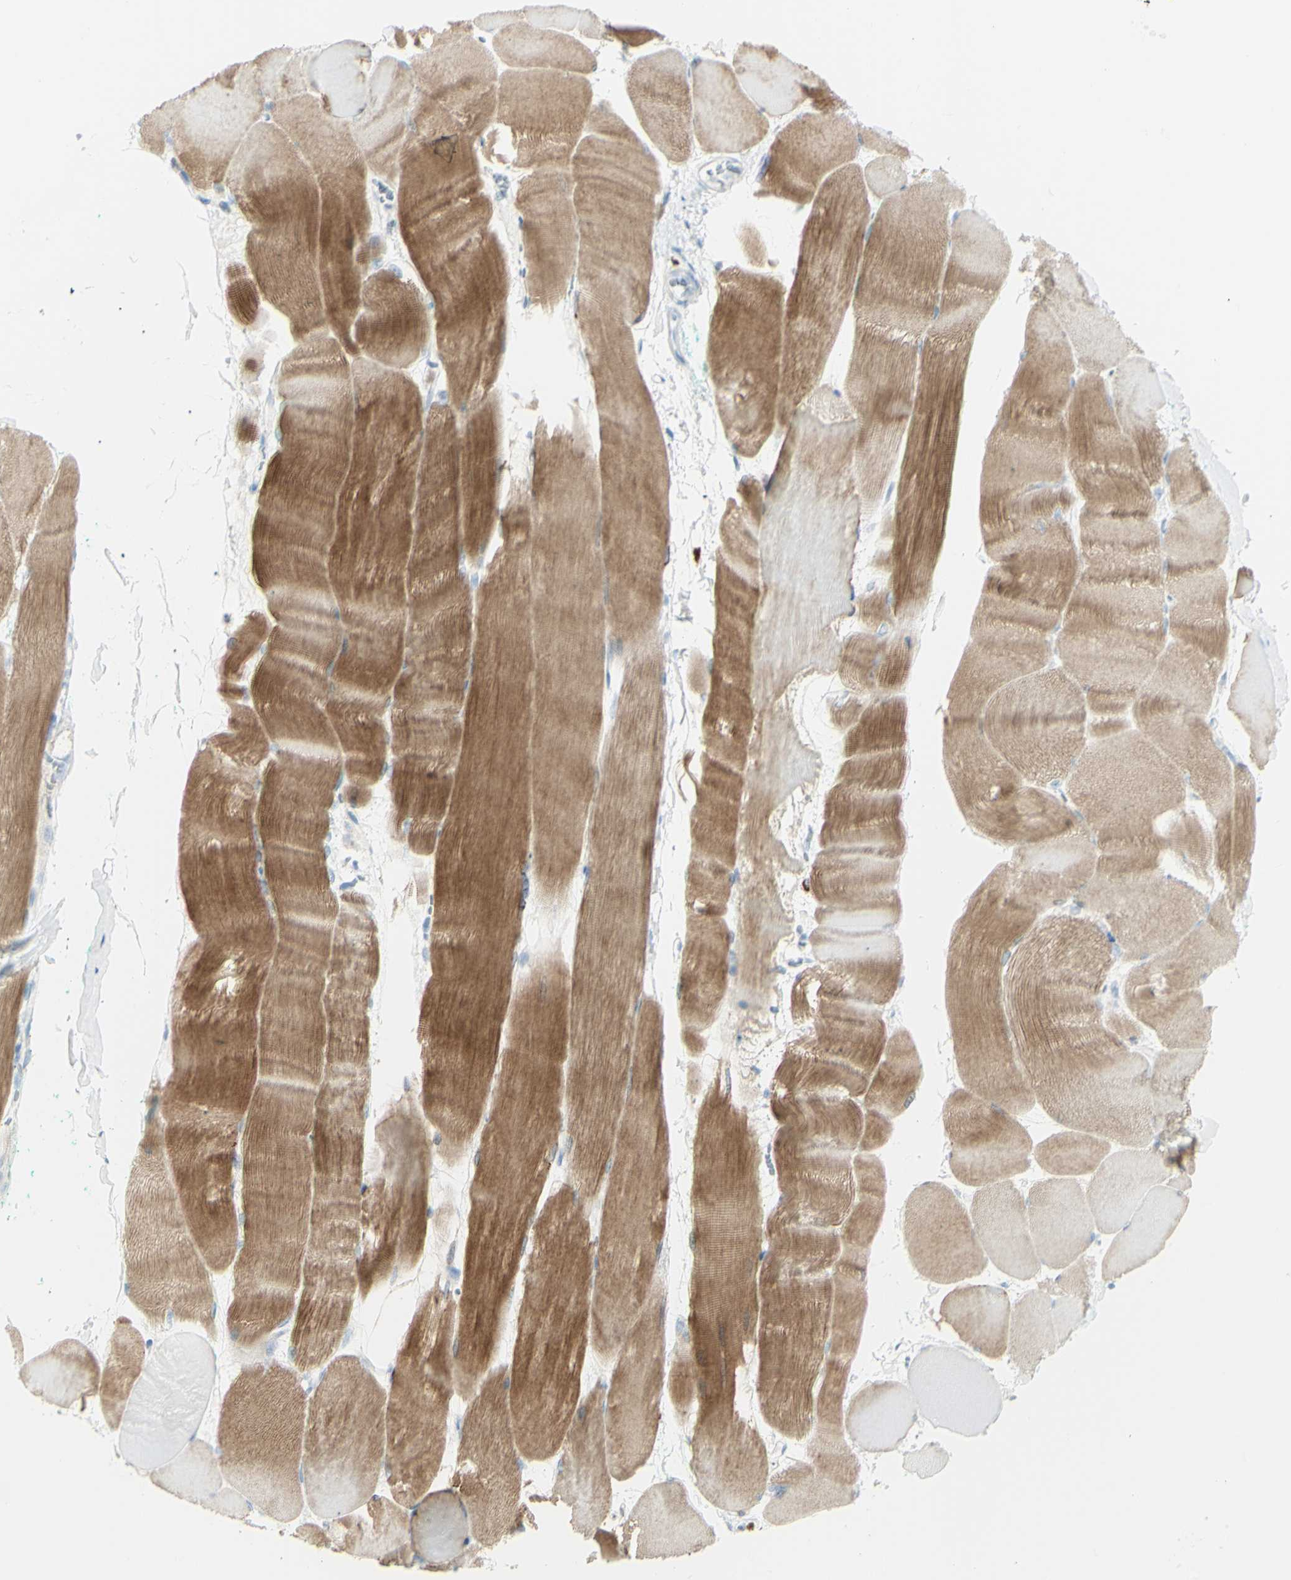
{"staining": {"intensity": "moderate", "quantity": ">75%", "location": "cytoplasmic/membranous"}, "tissue": "skeletal muscle", "cell_type": "Myocytes", "image_type": "normal", "snomed": [{"axis": "morphology", "description": "Normal tissue, NOS"}, {"axis": "morphology", "description": "Squamous cell carcinoma, NOS"}, {"axis": "topography", "description": "Skeletal muscle"}], "caption": "Immunohistochemical staining of normal skeletal muscle demonstrates medium levels of moderate cytoplasmic/membranous expression in approximately >75% of myocytes.", "gene": "LETM1", "patient": {"sex": "male", "age": 51}}